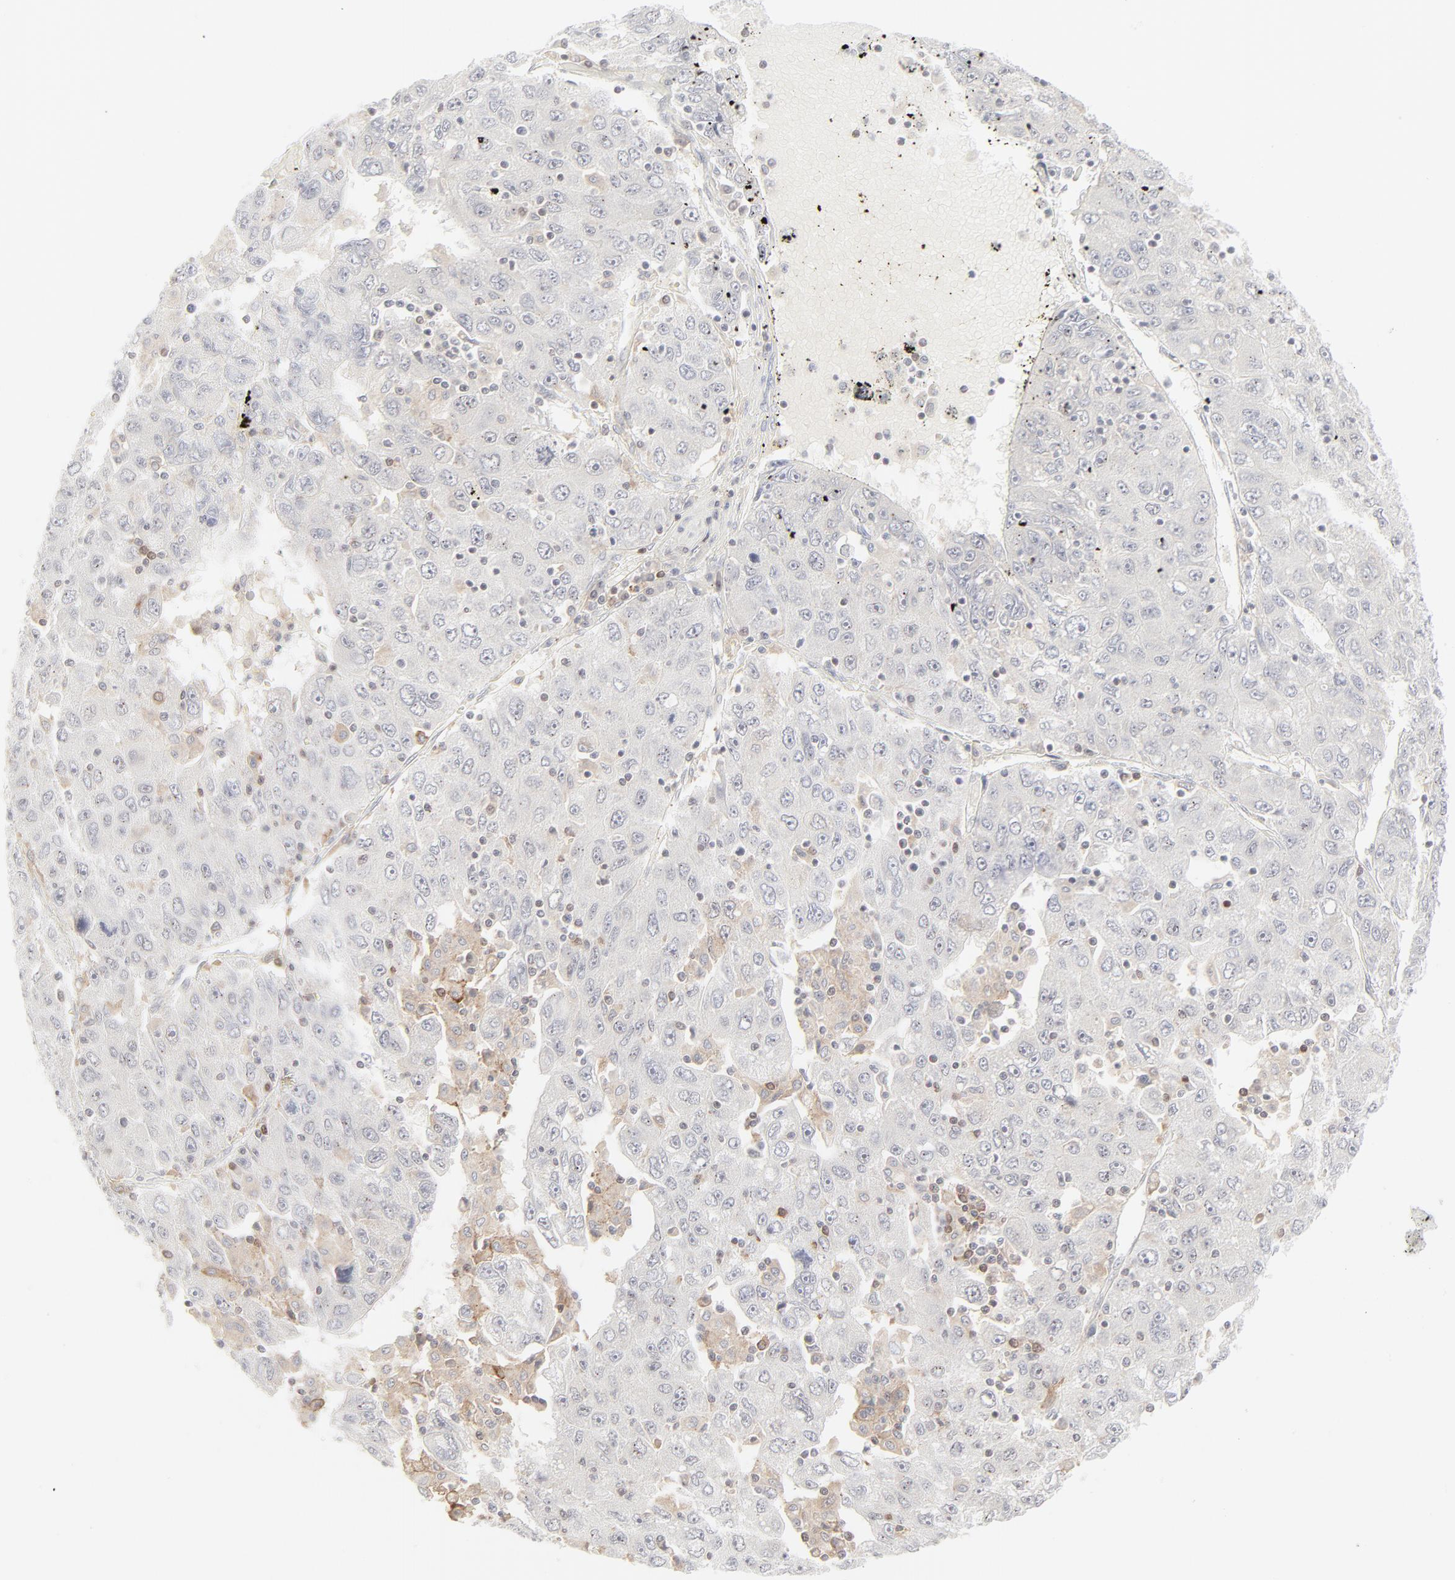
{"staining": {"intensity": "negative", "quantity": "none", "location": "none"}, "tissue": "liver cancer", "cell_type": "Tumor cells", "image_type": "cancer", "snomed": [{"axis": "morphology", "description": "Carcinoma, Hepatocellular, NOS"}, {"axis": "topography", "description": "Liver"}], "caption": "DAB immunohistochemical staining of hepatocellular carcinoma (liver) displays no significant positivity in tumor cells.", "gene": "PRKCB", "patient": {"sex": "male", "age": 49}}